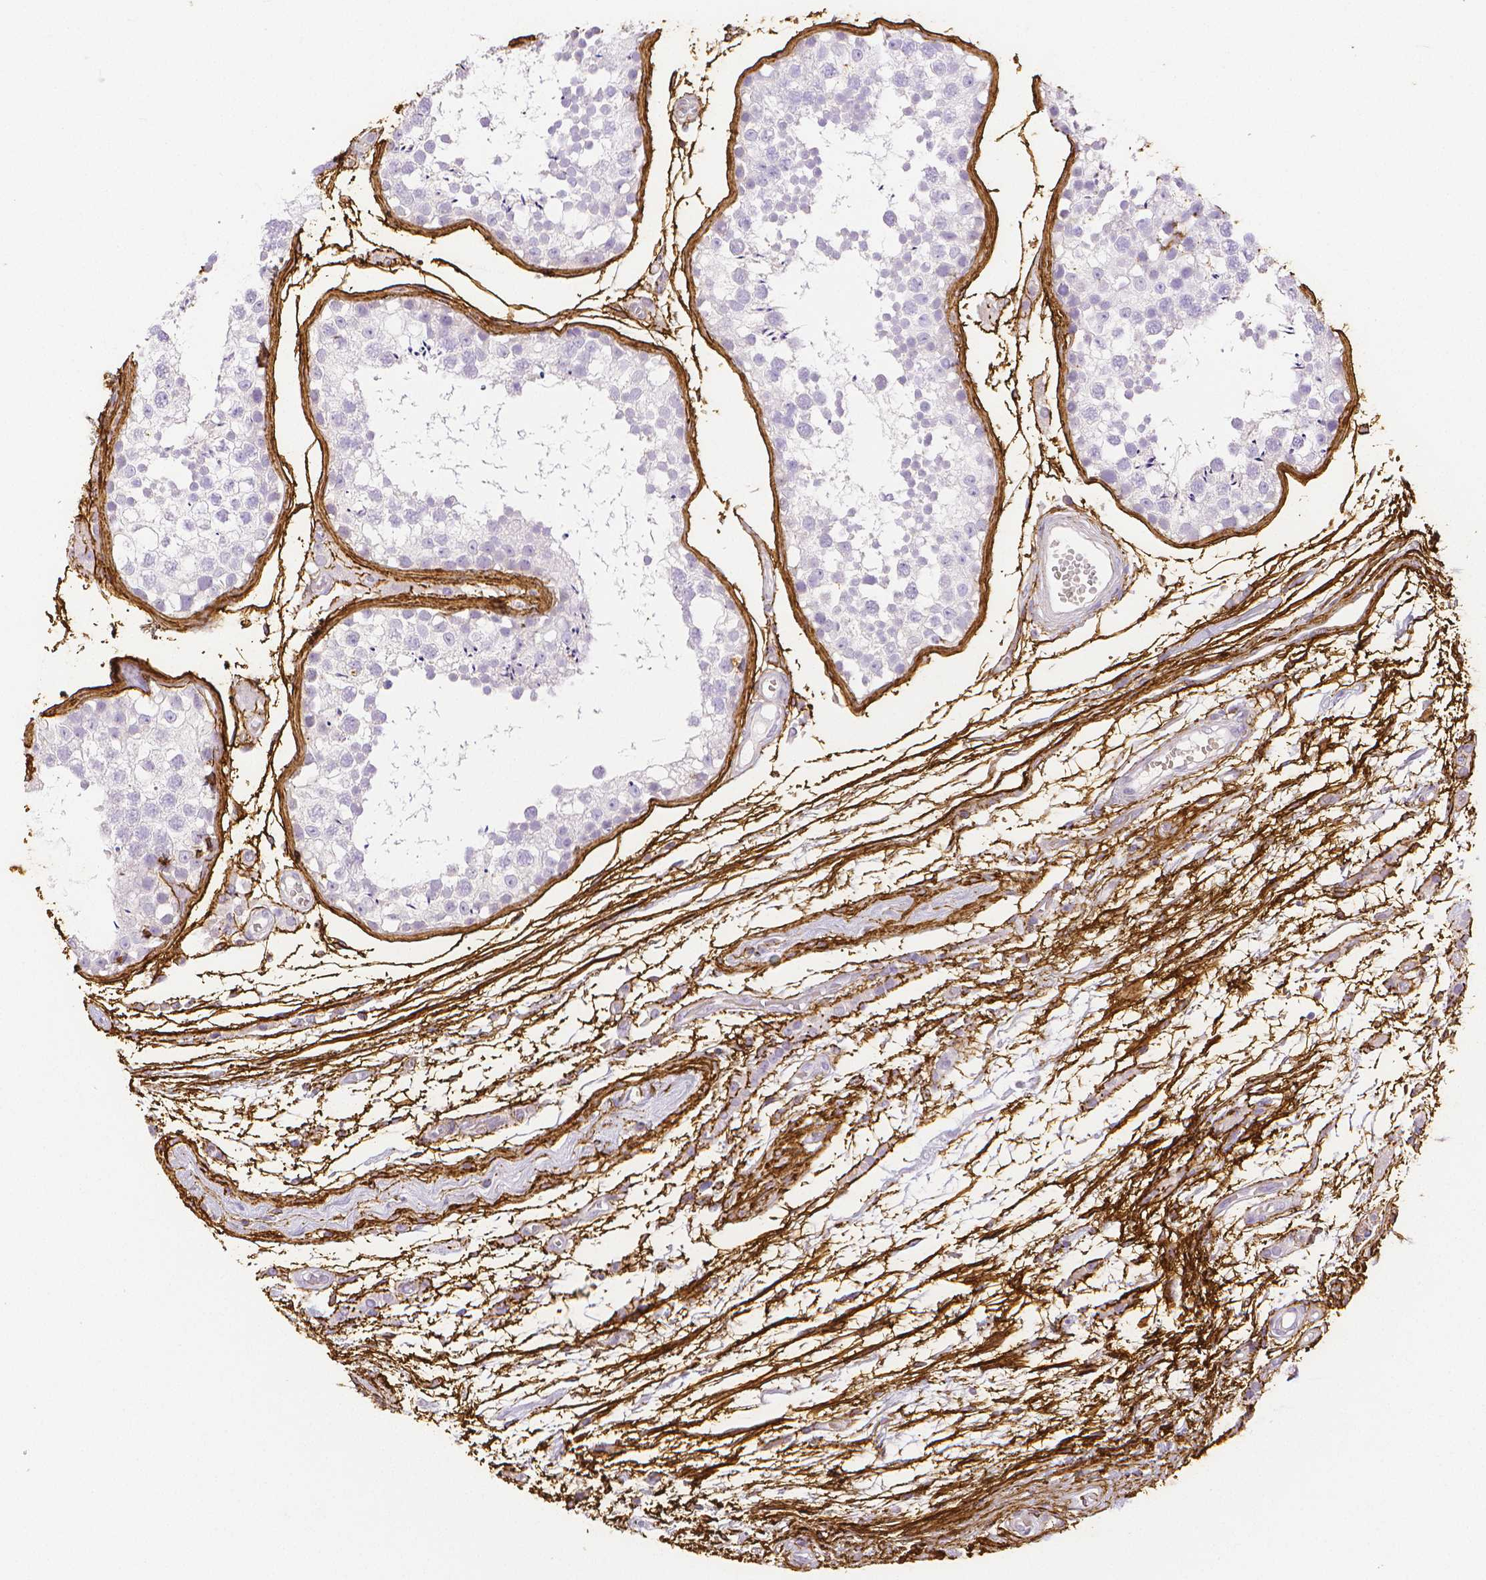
{"staining": {"intensity": "negative", "quantity": "none", "location": "none"}, "tissue": "testis", "cell_type": "Cells in seminiferous ducts", "image_type": "normal", "snomed": [{"axis": "morphology", "description": "Normal tissue, NOS"}, {"axis": "morphology", "description": "Seminoma, NOS"}, {"axis": "topography", "description": "Testis"}], "caption": "Immunohistochemical staining of unremarkable human testis reveals no significant staining in cells in seminiferous ducts.", "gene": "FBN1", "patient": {"sex": "male", "age": 29}}